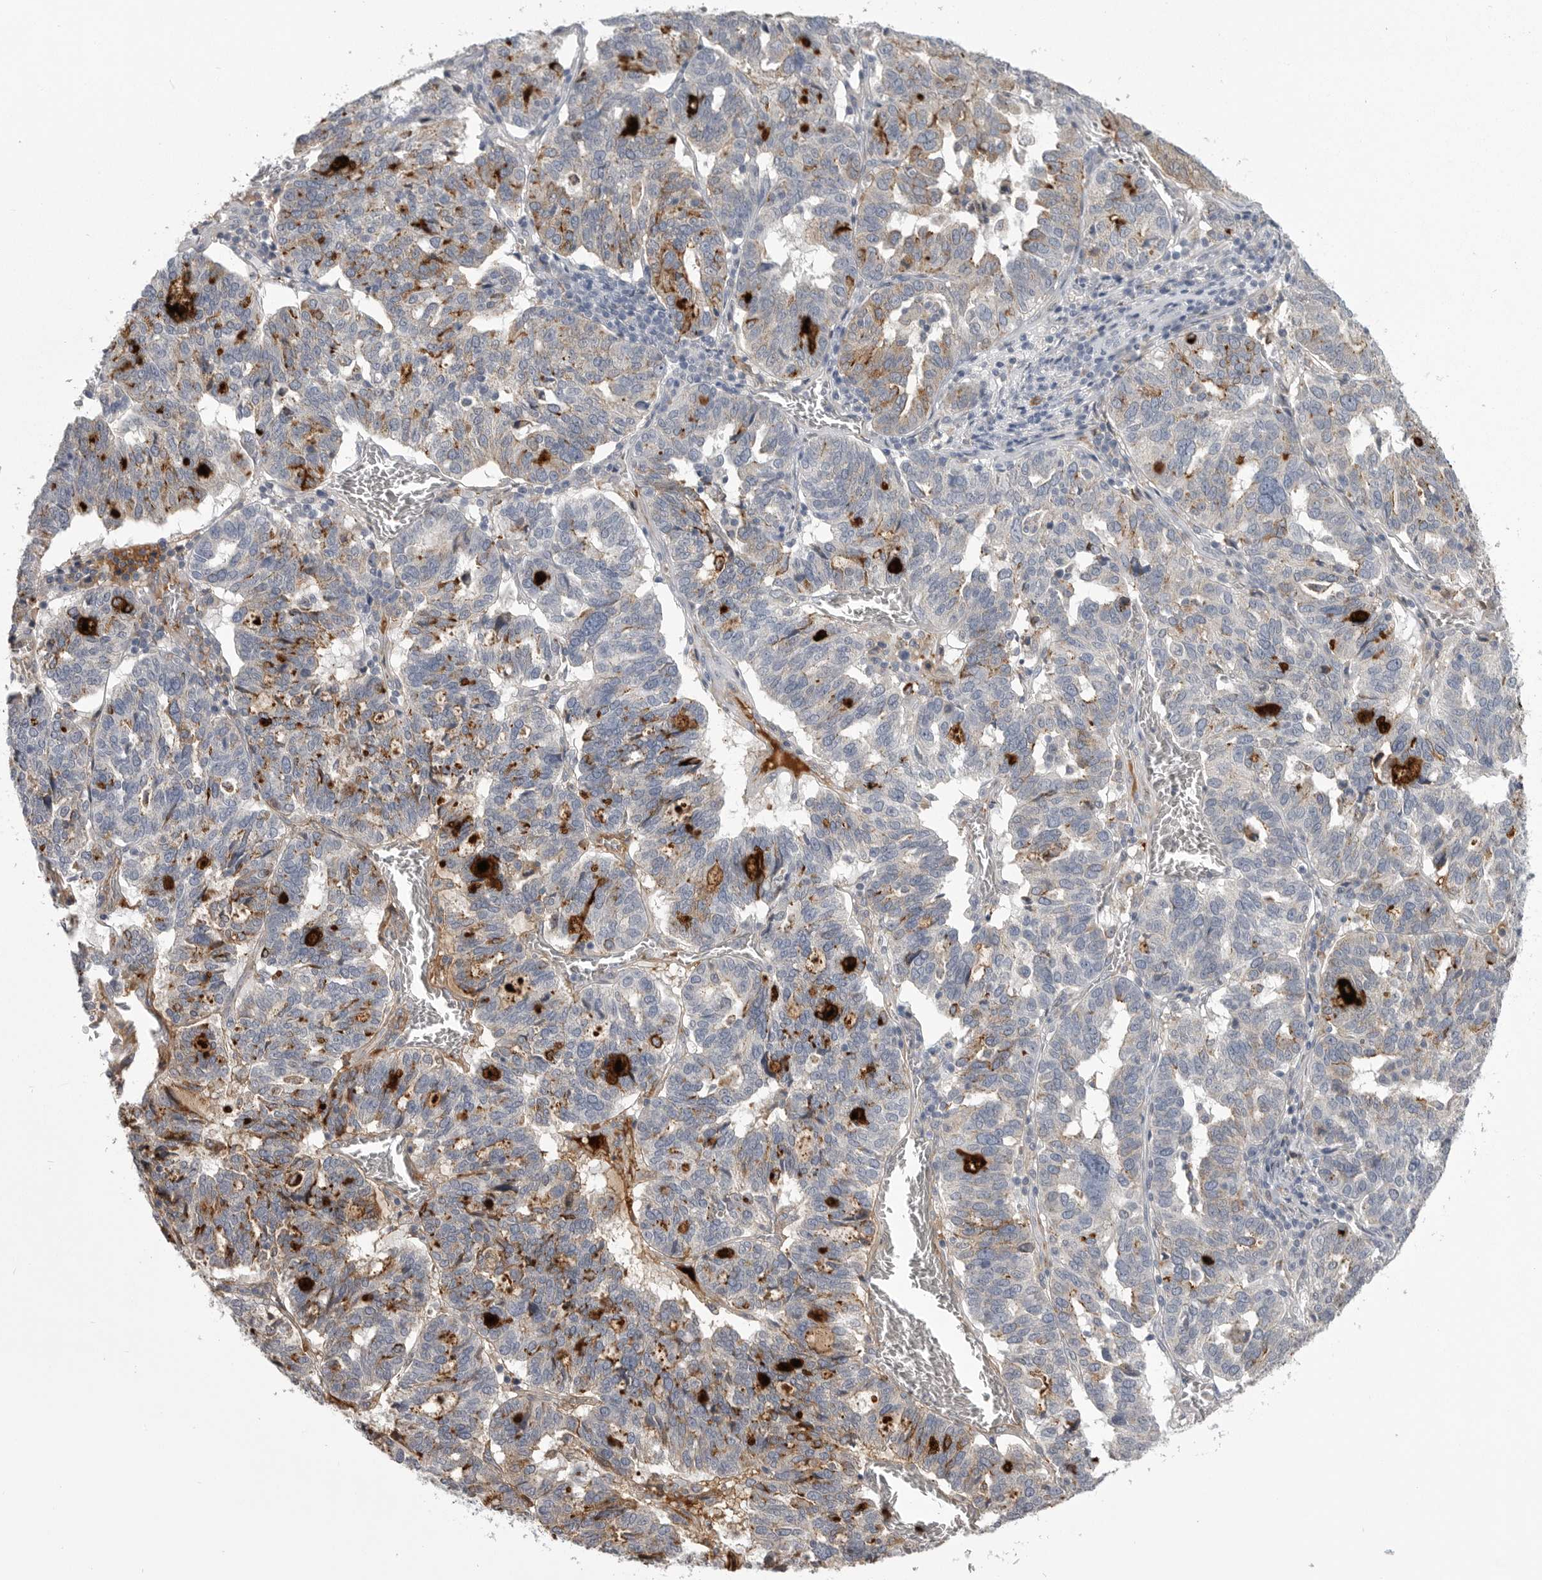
{"staining": {"intensity": "moderate", "quantity": "<25%", "location": "cytoplasmic/membranous"}, "tissue": "ovarian cancer", "cell_type": "Tumor cells", "image_type": "cancer", "snomed": [{"axis": "morphology", "description": "Cystadenocarcinoma, serous, NOS"}, {"axis": "topography", "description": "Ovary"}], "caption": "Immunohistochemistry (DAB) staining of ovarian serous cystadenocarcinoma demonstrates moderate cytoplasmic/membranous protein staining in approximately <25% of tumor cells.", "gene": "SERPING1", "patient": {"sex": "female", "age": 59}}